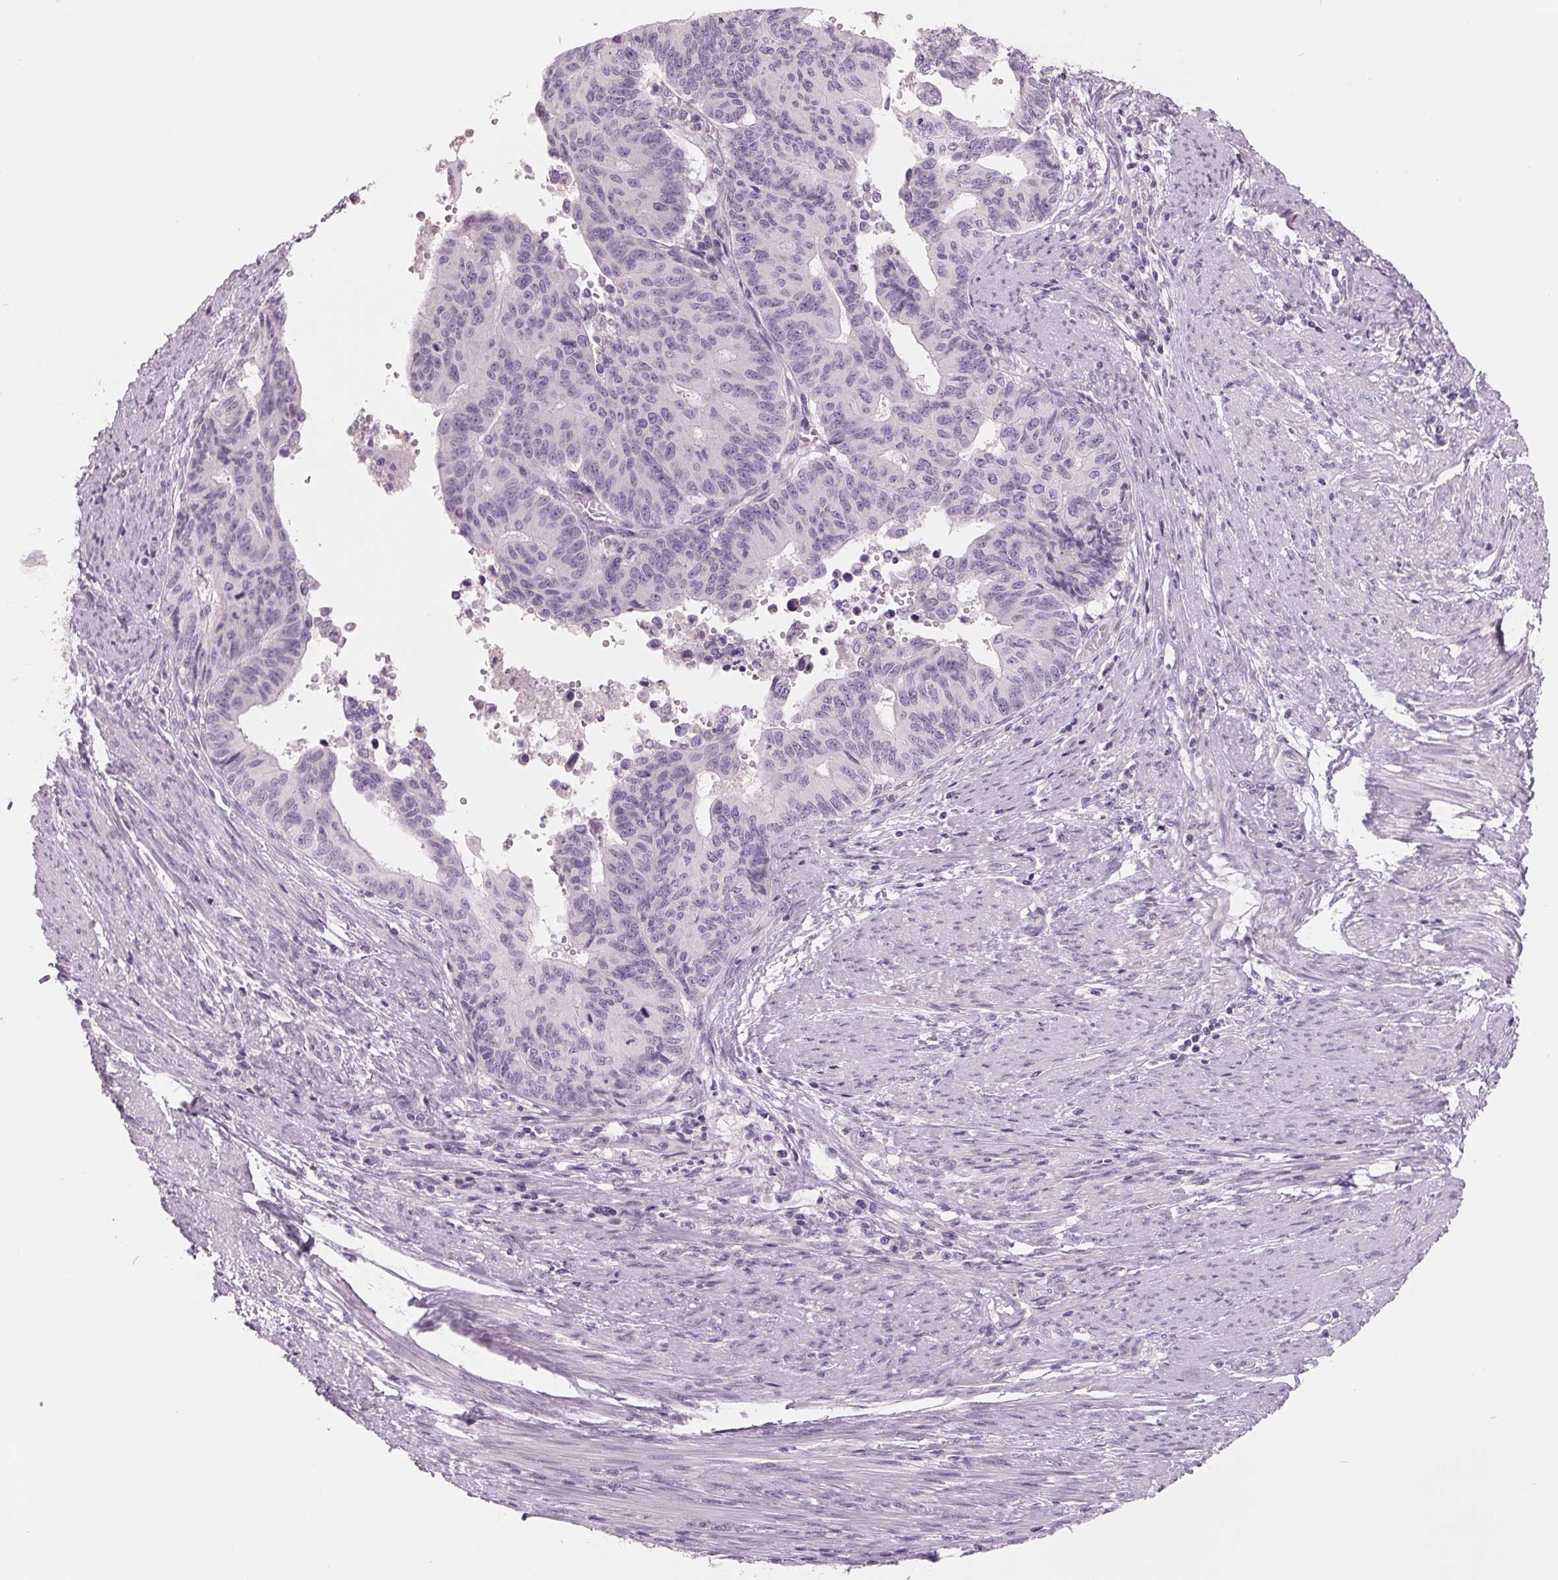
{"staining": {"intensity": "negative", "quantity": "none", "location": "none"}, "tissue": "endometrial cancer", "cell_type": "Tumor cells", "image_type": "cancer", "snomed": [{"axis": "morphology", "description": "Adenocarcinoma, NOS"}, {"axis": "topography", "description": "Endometrium"}], "caption": "Immunohistochemistry micrograph of human endometrial adenocarcinoma stained for a protein (brown), which shows no staining in tumor cells.", "gene": "FTCD", "patient": {"sex": "female", "age": 65}}